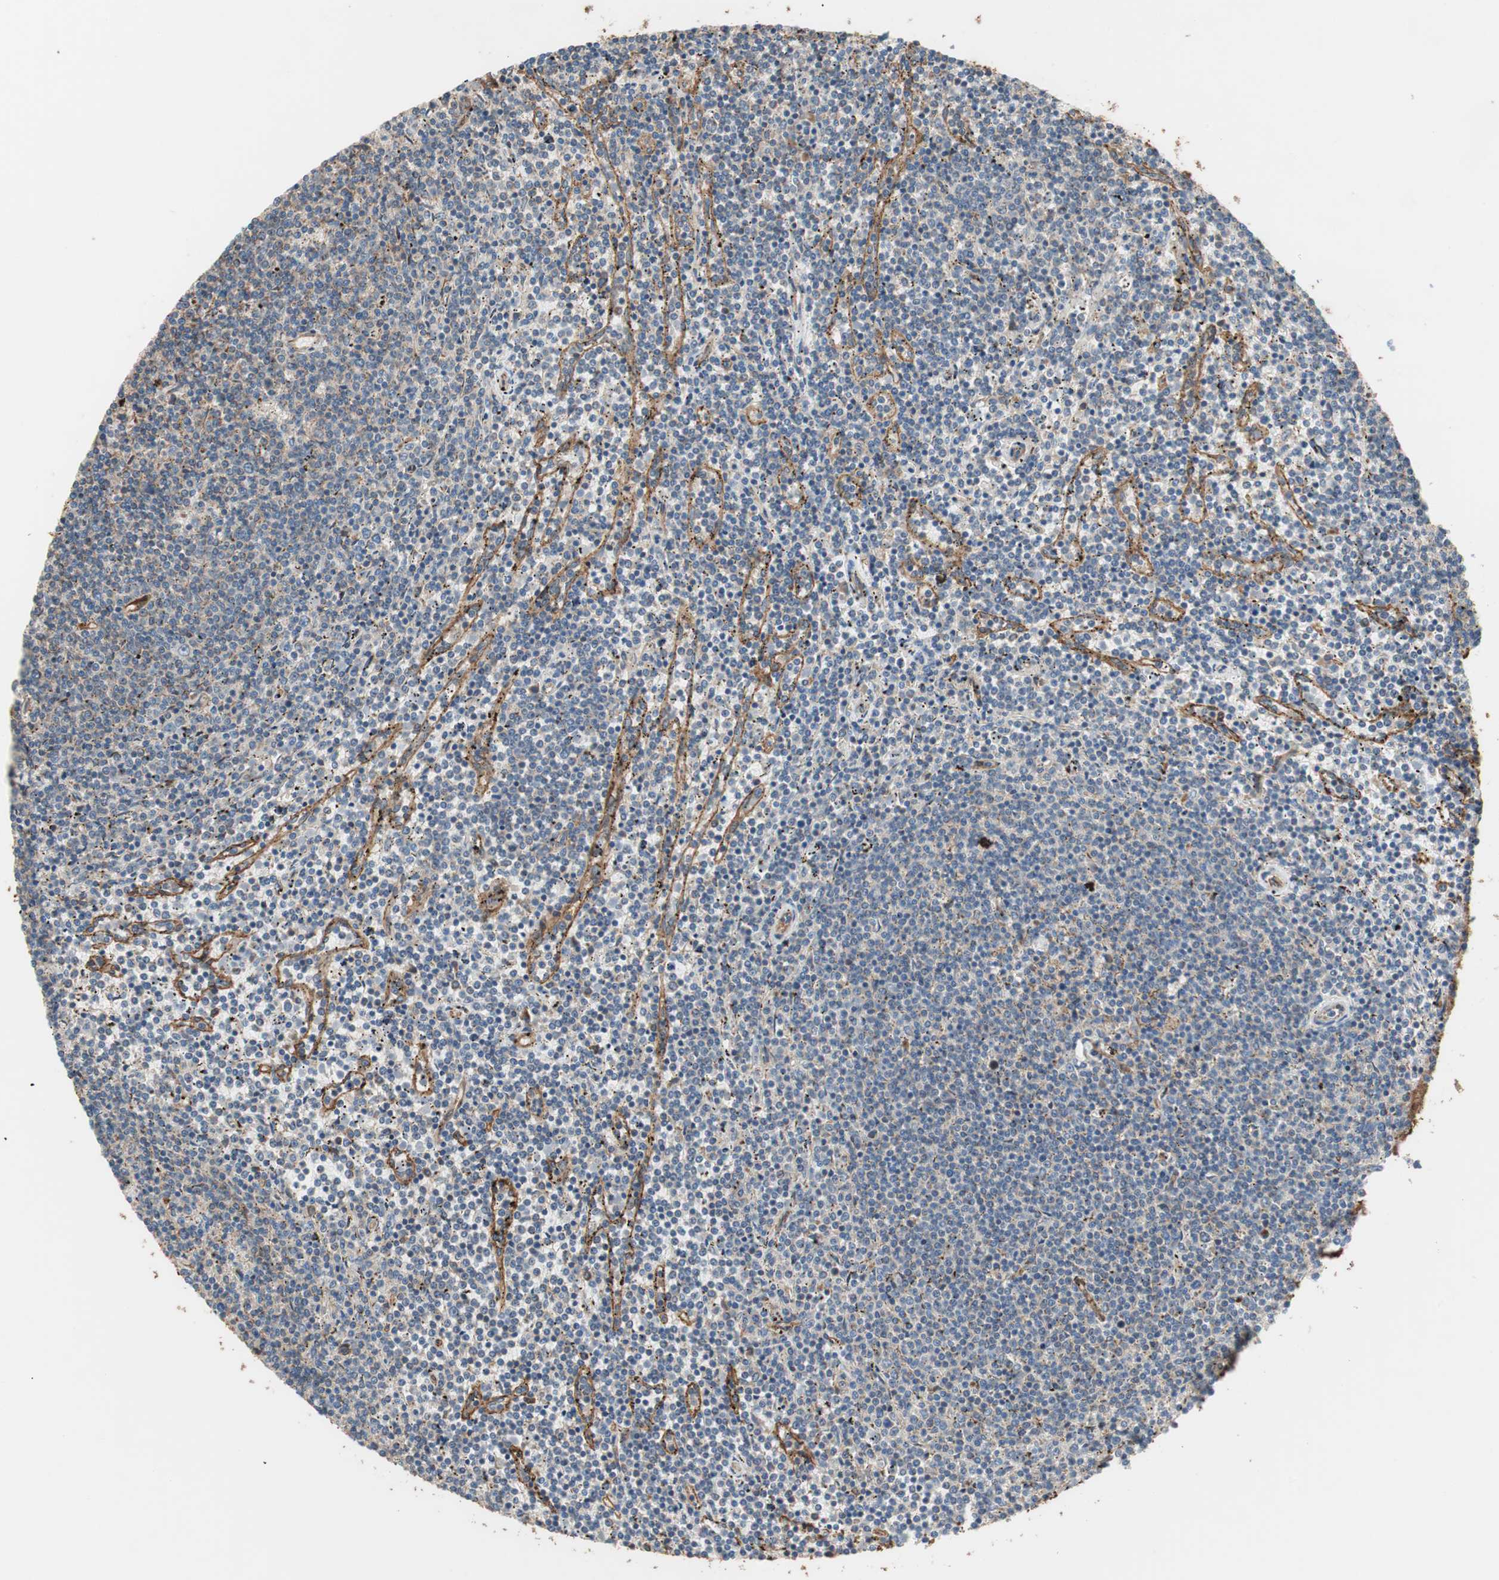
{"staining": {"intensity": "weak", "quantity": "25%-75%", "location": "cytoplasmic/membranous"}, "tissue": "lymphoma", "cell_type": "Tumor cells", "image_type": "cancer", "snomed": [{"axis": "morphology", "description": "Malignant lymphoma, non-Hodgkin's type, Low grade"}, {"axis": "topography", "description": "Spleen"}], "caption": "Tumor cells reveal low levels of weak cytoplasmic/membranous staining in about 25%-75% of cells in lymphoma.", "gene": "GPSM2", "patient": {"sex": "female", "age": 50}}